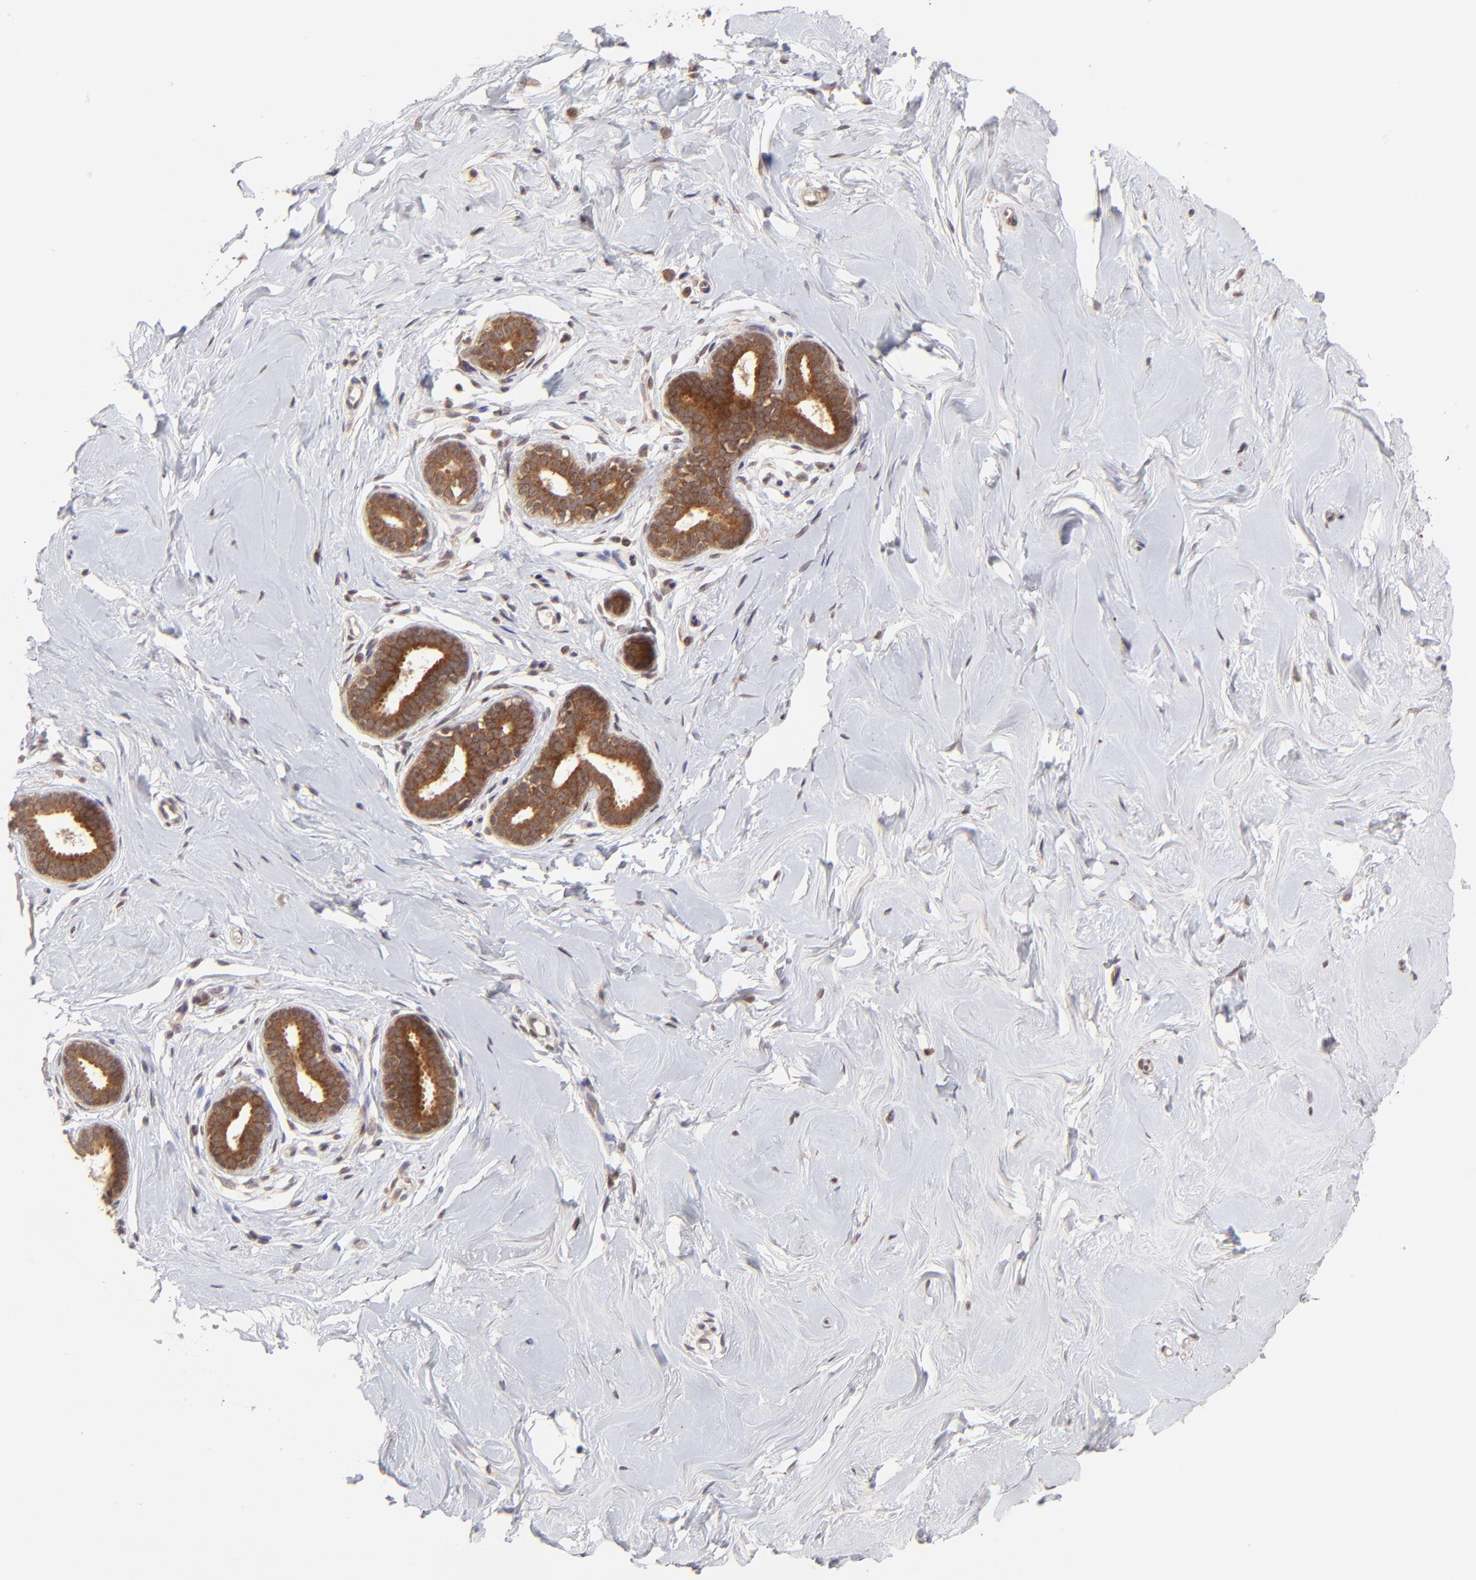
{"staining": {"intensity": "weak", "quantity": "25%-75%", "location": "cytoplasmic/membranous"}, "tissue": "breast", "cell_type": "Adipocytes", "image_type": "normal", "snomed": [{"axis": "morphology", "description": "Normal tissue, NOS"}, {"axis": "topography", "description": "Breast"}], "caption": "Adipocytes reveal low levels of weak cytoplasmic/membranous staining in approximately 25%-75% of cells in benign breast. (Brightfield microscopy of DAB IHC at high magnification).", "gene": "TNRC6B", "patient": {"sex": "female", "age": 23}}